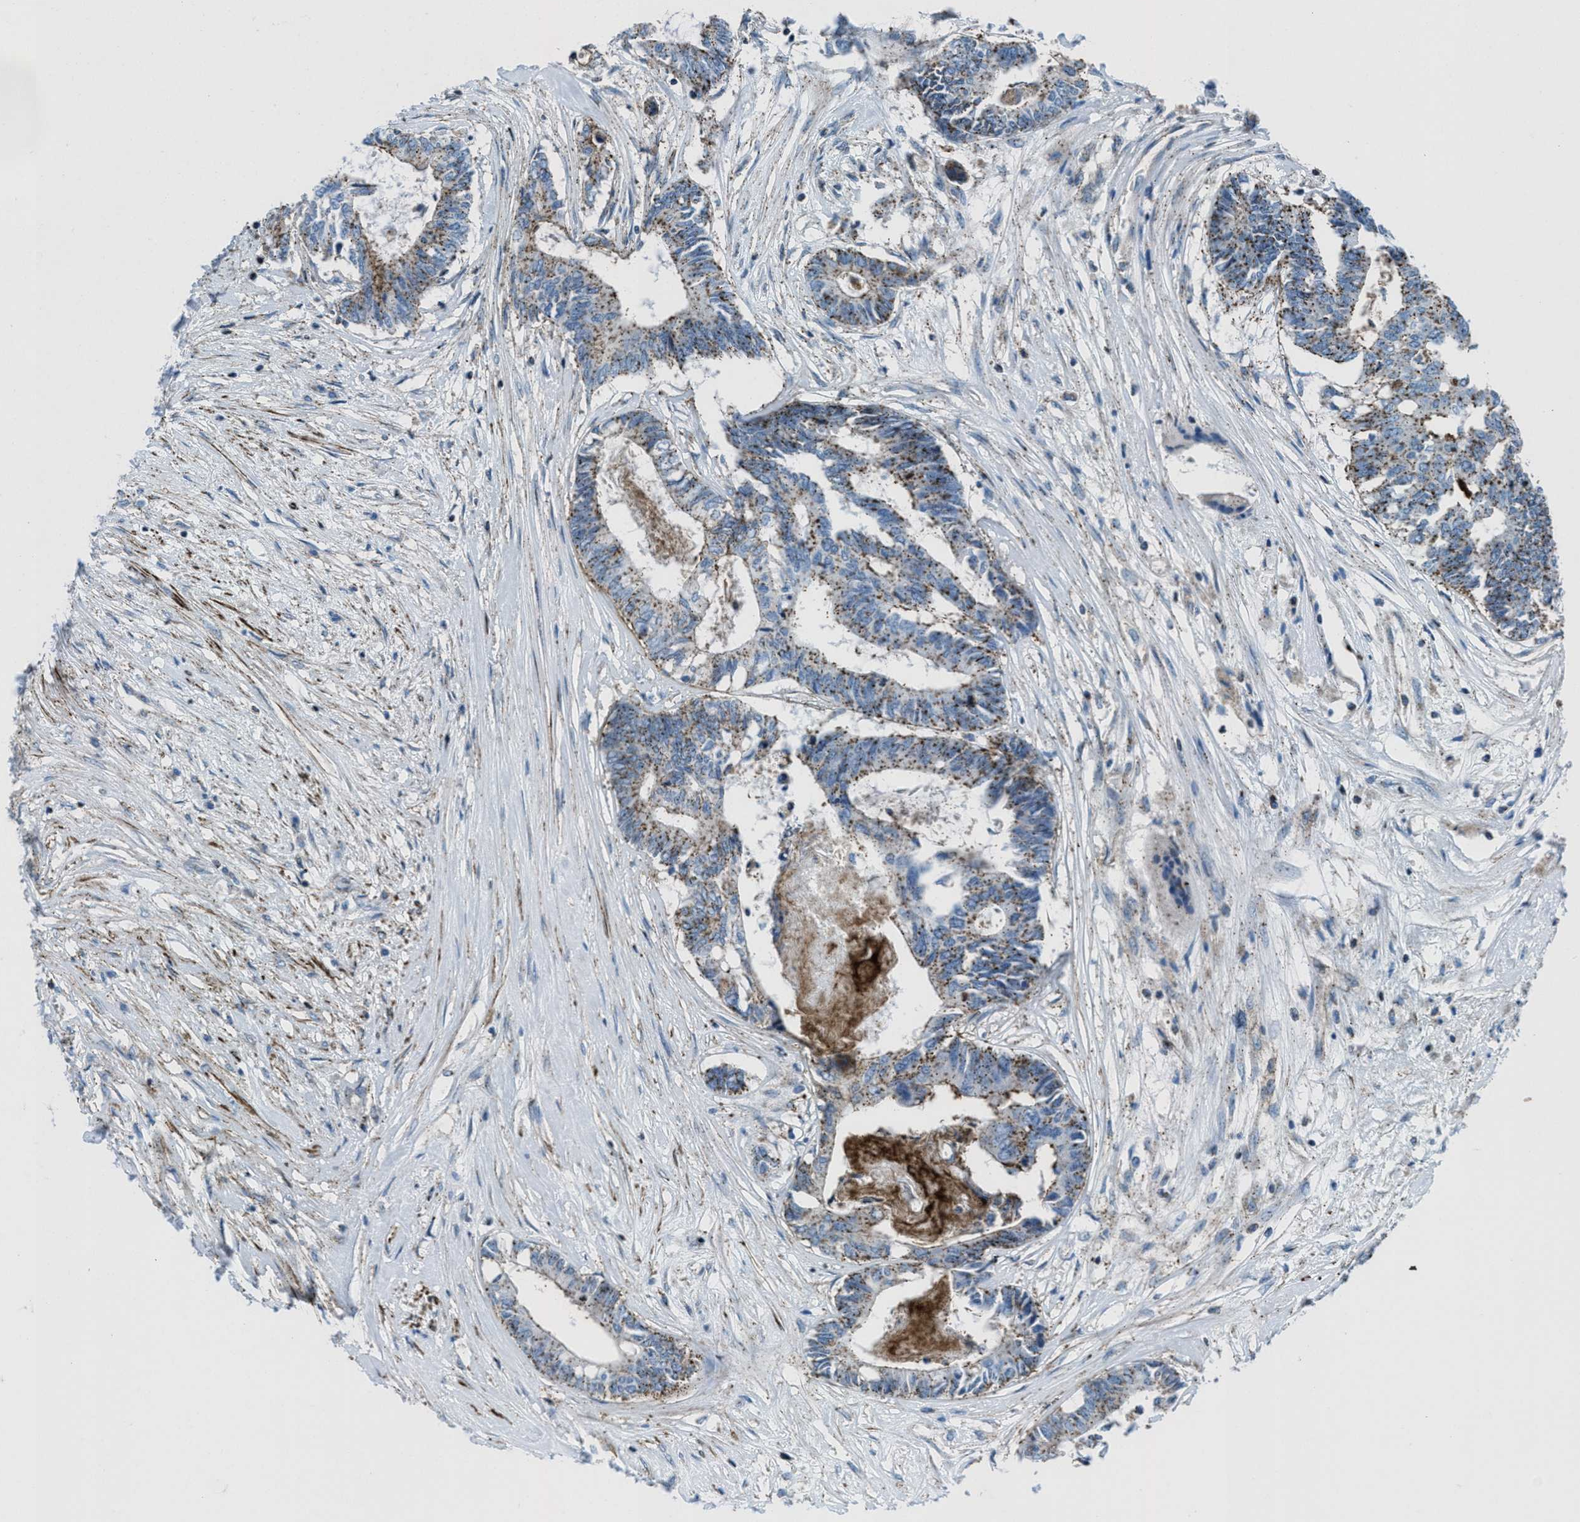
{"staining": {"intensity": "moderate", "quantity": ">75%", "location": "cytoplasmic/membranous"}, "tissue": "colorectal cancer", "cell_type": "Tumor cells", "image_type": "cancer", "snomed": [{"axis": "morphology", "description": "Adenocarcinoma, NOS"}, {"axis": "topography", "description": "Rectum"}], "caption": "Colorectal cancer stained with immunohistochemistry reveals moderate cytoplasmic/membranous expression in about >75% of tumor cells.", "gene": "MFSD13A", "patient": {"sex": "male", "age": 63}}